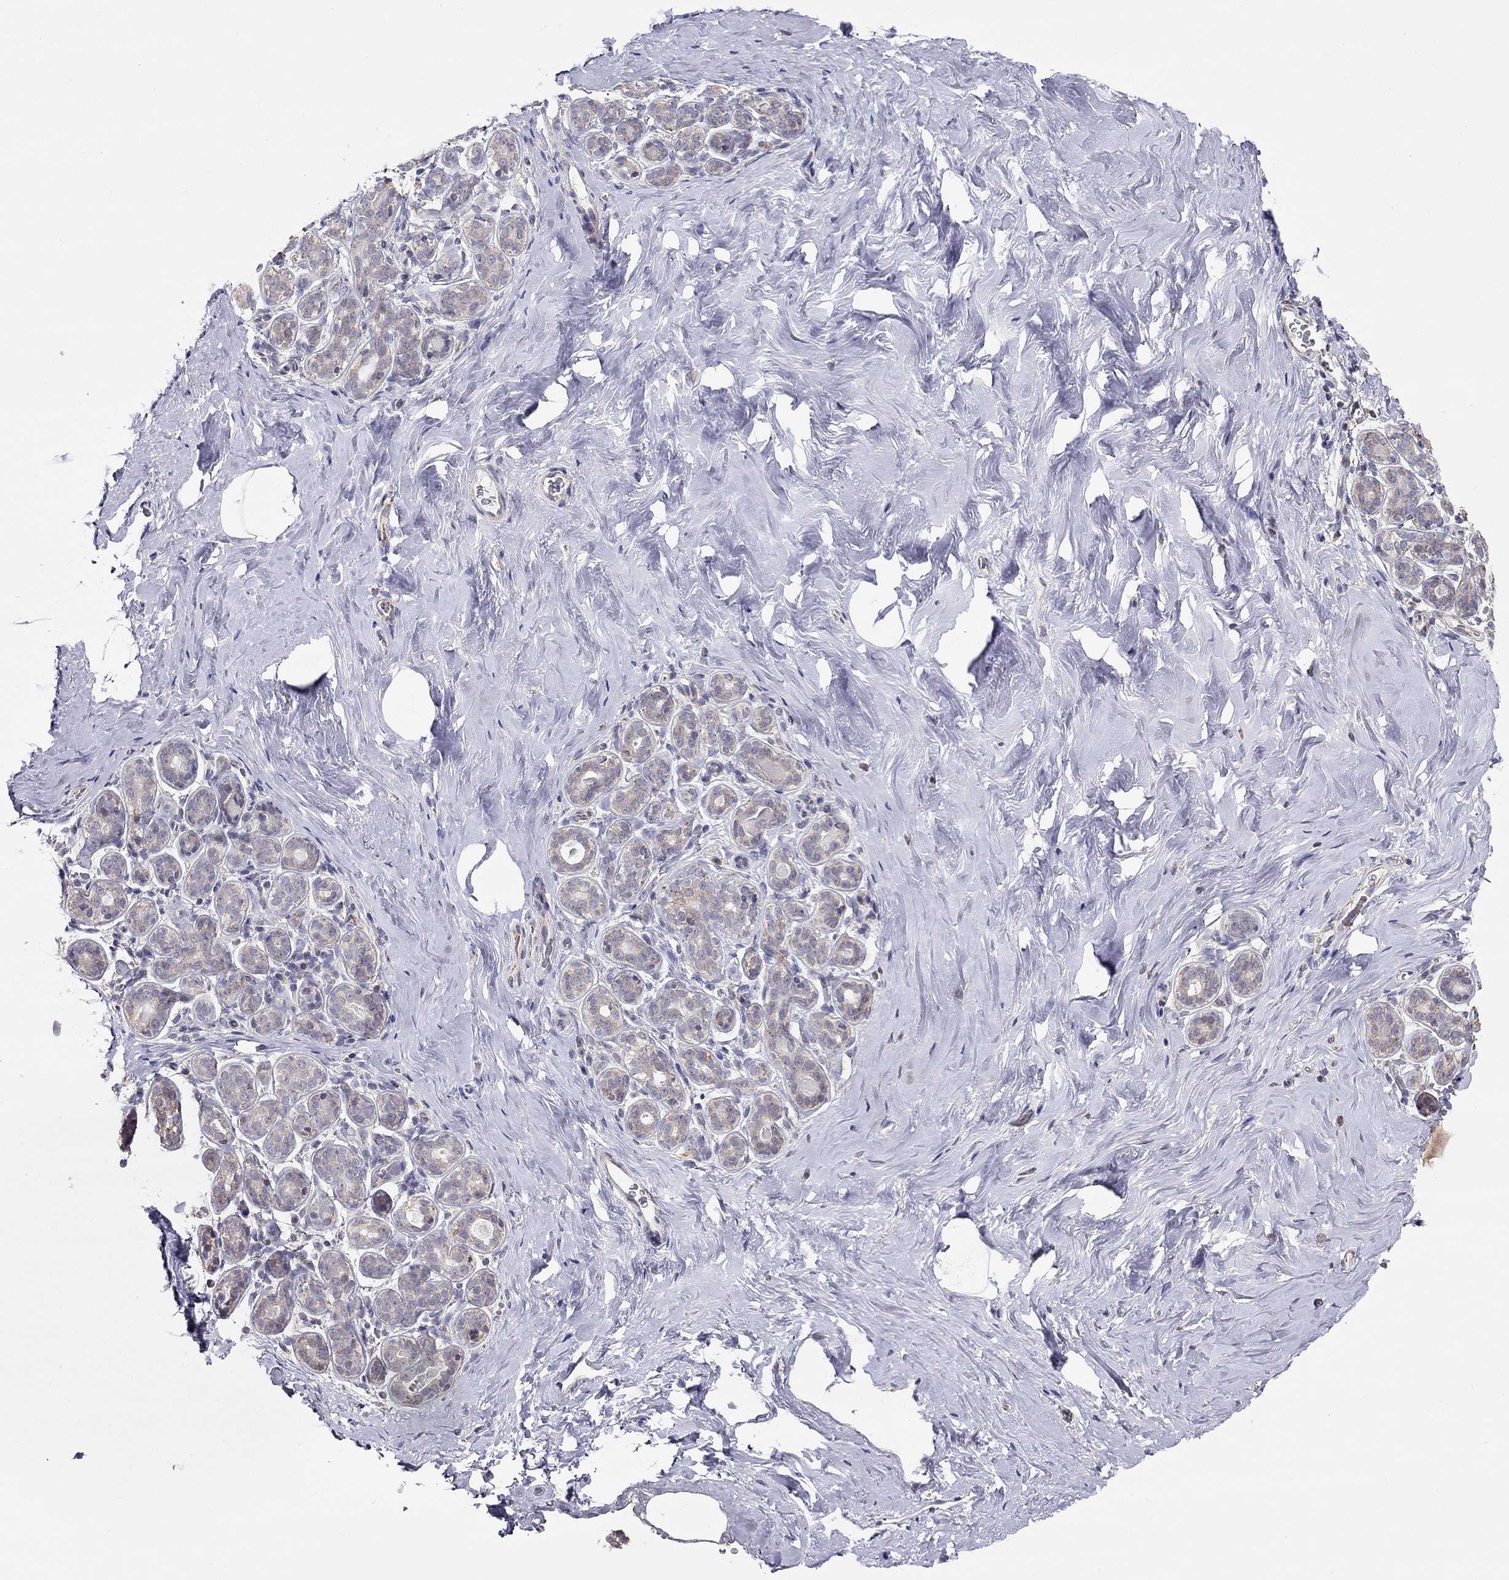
{"staining": {"intensity": "negative", "quantity": "none", "location": "none"}, "tissue": "breast", "cell_type": "Adipocytes", "image_type": "normal", "snomed": [{"axis": "morphology", "description": "Normal tissue, NOS"}, {"axis": "topography", "description": "Skin"}, {"axis": "topography", "description": "Breast"}], "caption": "A high-resolution image shows immunohistochemistry staining of benign breast, which reveals no significant expression in adipocytes.", "gene": "LRIT3", "patient": {"sex": "female", "age": 43}}